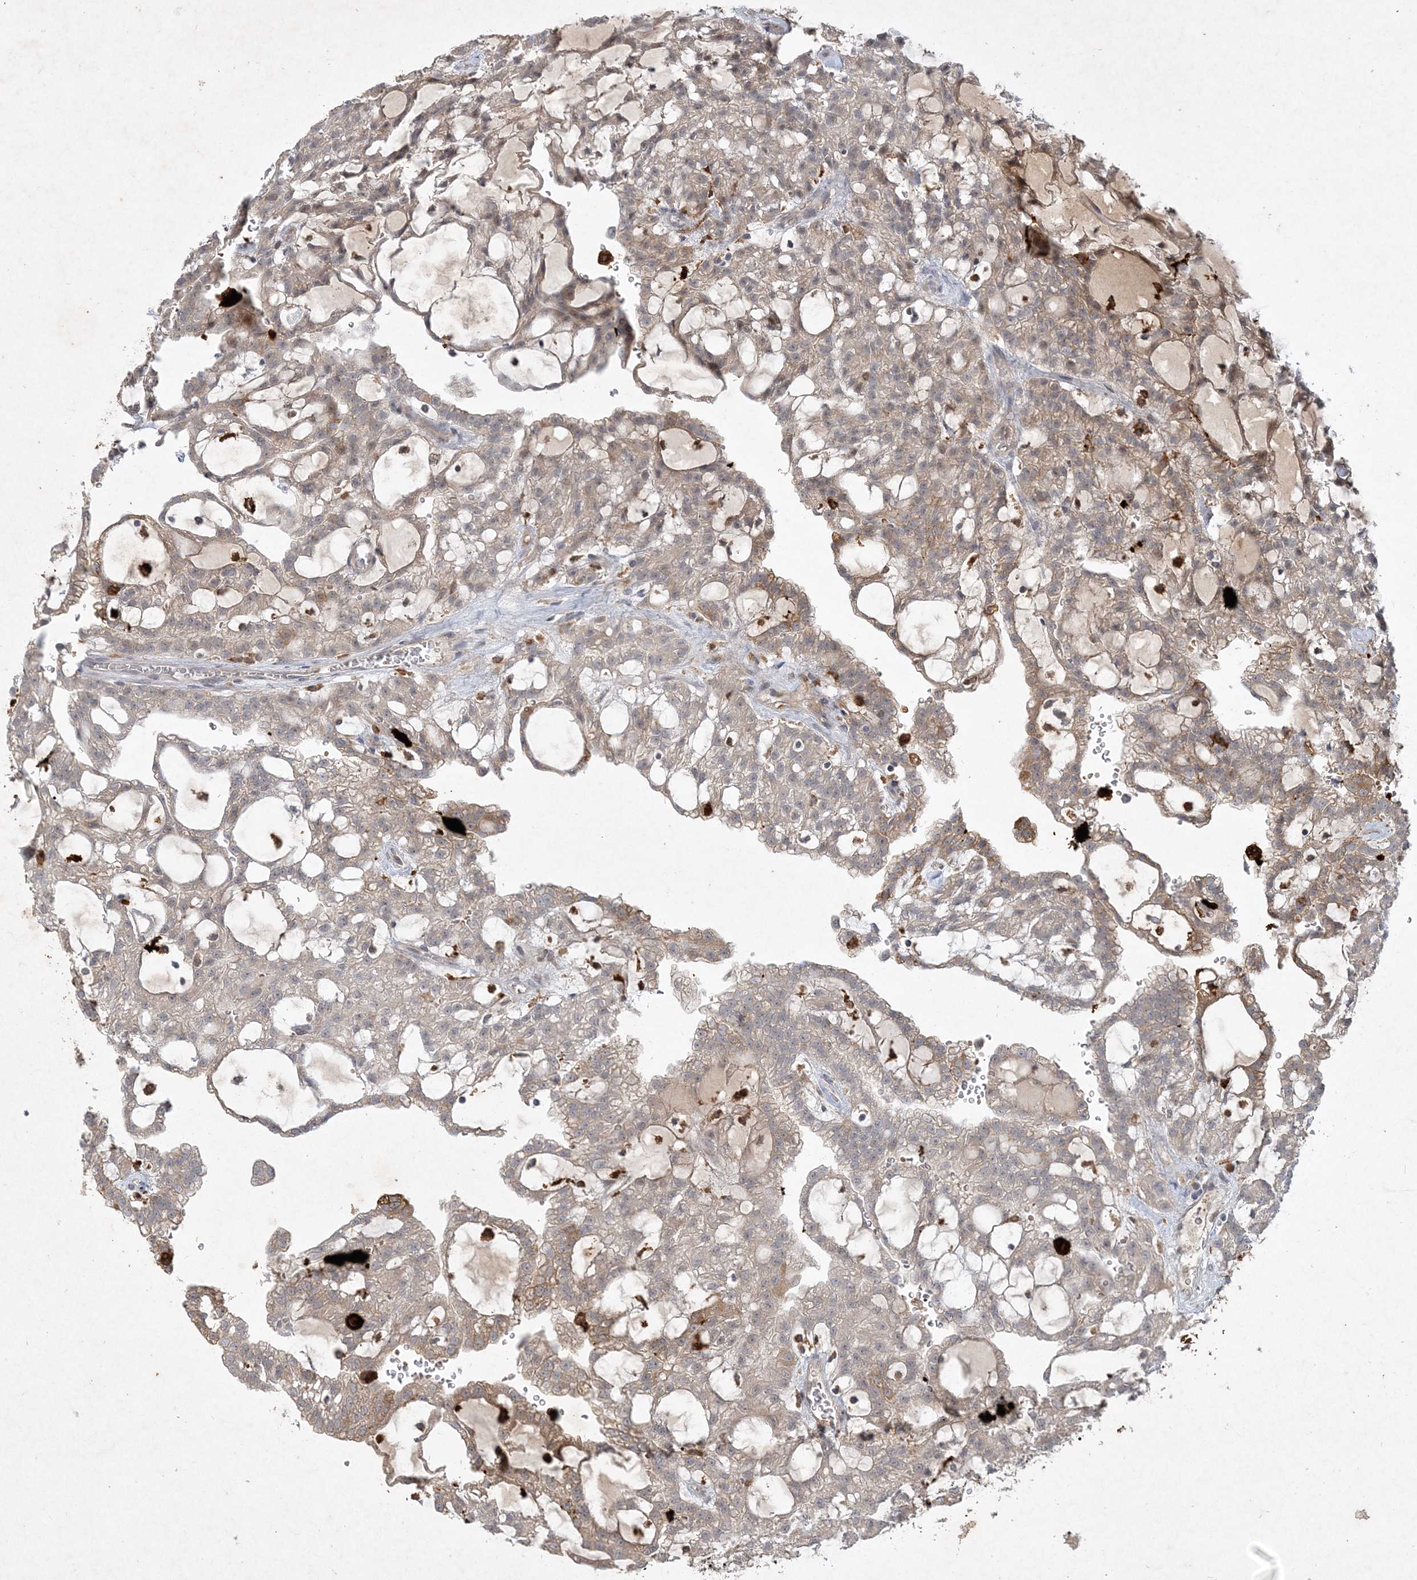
{"staining": {"intensity": "moderate", "quantity": "25%-75%", "location": "cytoplasmic/membranous"}, "tissue": "renal cancer", "cell_type": "Tumor cells", "image_type": "cancer", "snomed": [{"axis": "morphology", "description": "Adenocarcinoma, NOS"}, {"axis": "topography", "description": "Kidney"}], "caption": "About 25%-75% of tumor cells in renal cancer (adenocarcinoma) display moderate cytoplasmic/membranous protein expression as visualized by brown immunohistochemical staining.", "gene": "THG1L", "patient": {"sex": "male", "age": 63}}